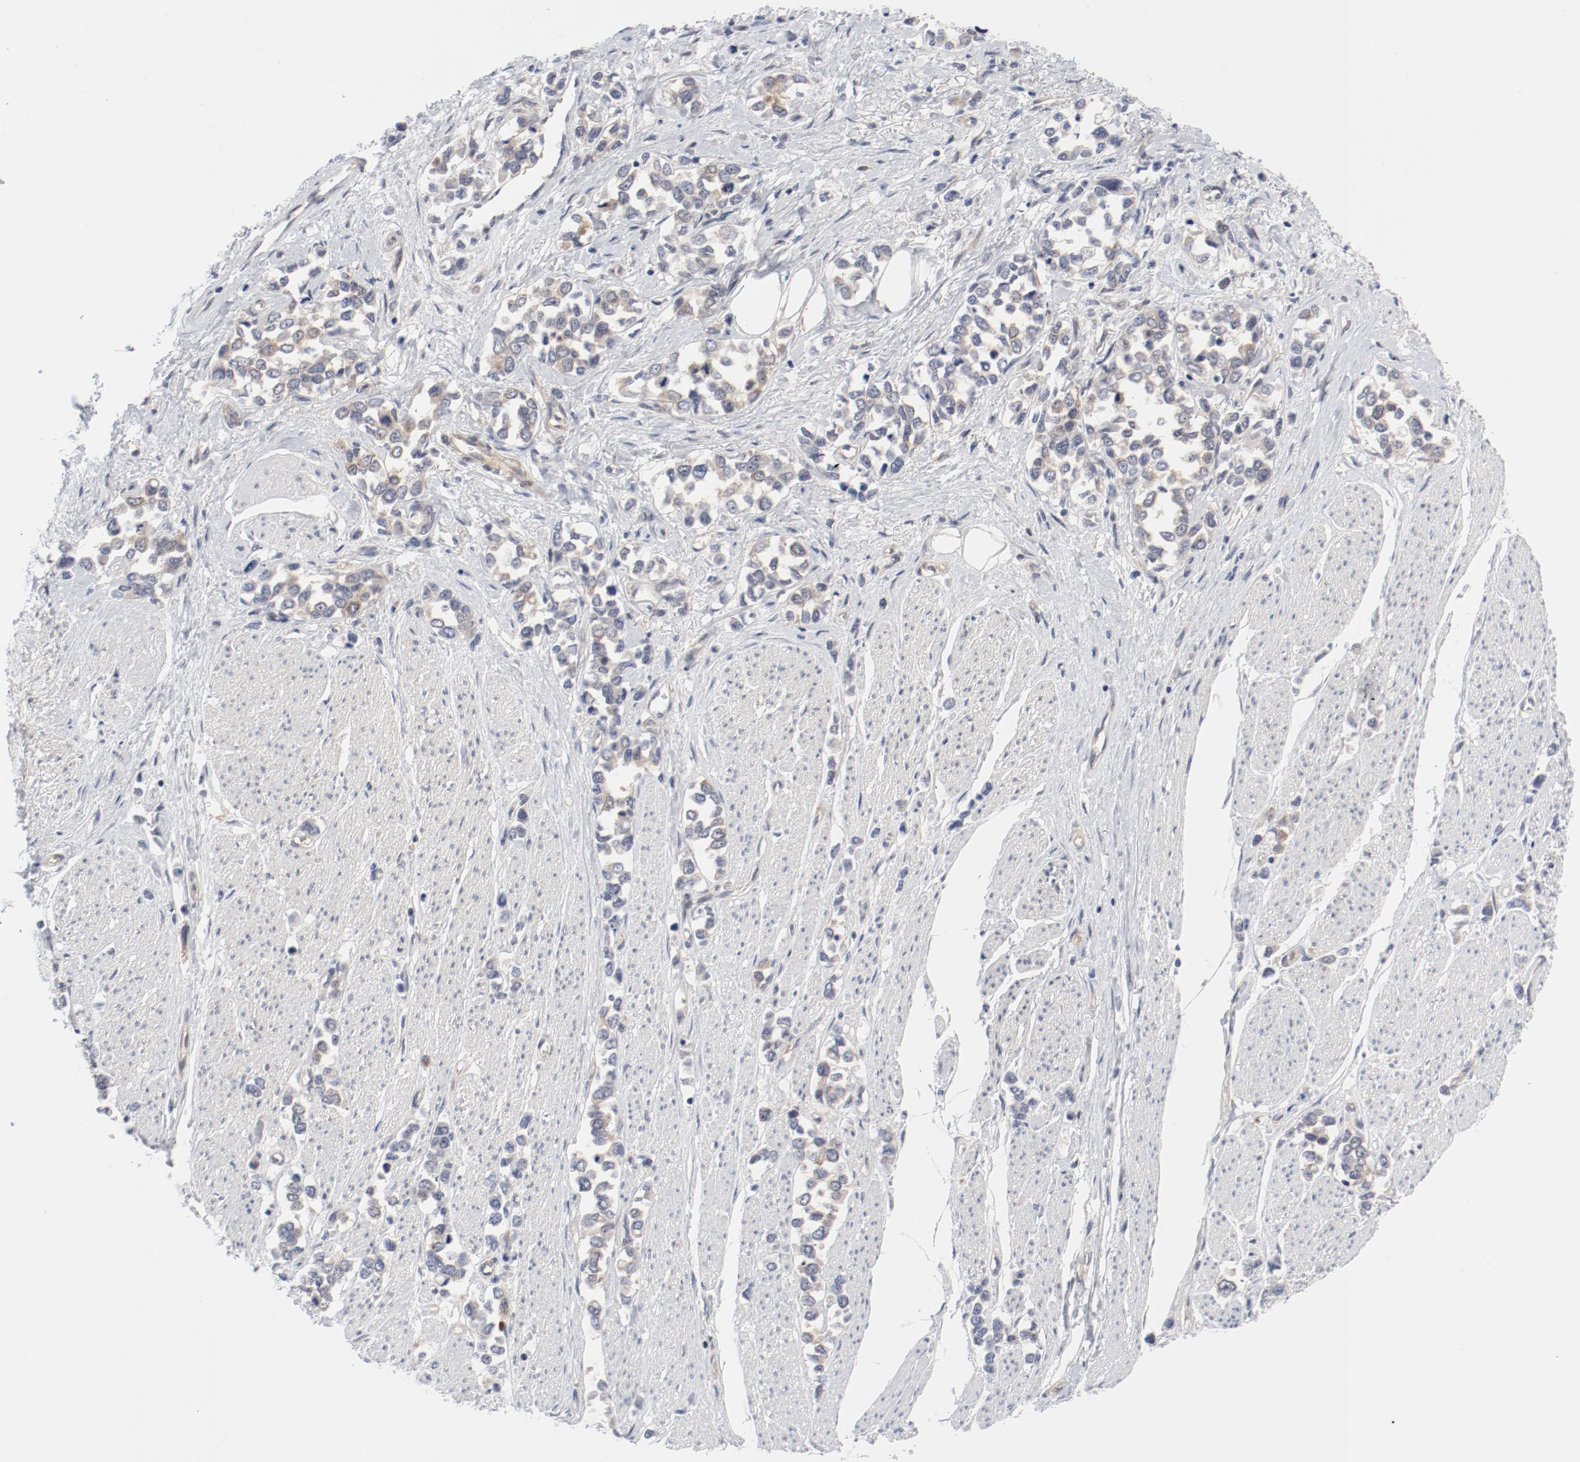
{"staining": {"intensity": "weak", "quantity": "<25%", "location": "cytoplasmic/membranous"}, "tissue": "stomach cancer", "cell_type": "Tumor cells", "image_type": "cancer", "snomed": [{"axis": "morphology", "description": "Adenocarcinoma, NOS"}, {"axis": "topography", "description": "Stomach, upper"}], "caption": "IHC image of neoplastic tissue: stomach cancer (adenocarcinoma) stained with DAB displays no significant protein expression in tumor cells. (DAB (3,3'-diaminobenzidine) immunohistochemistry visualized using brightfield microscopy, high magnification).", "gene": "BAD", "patient": {"sex": "male", "age": 76}}